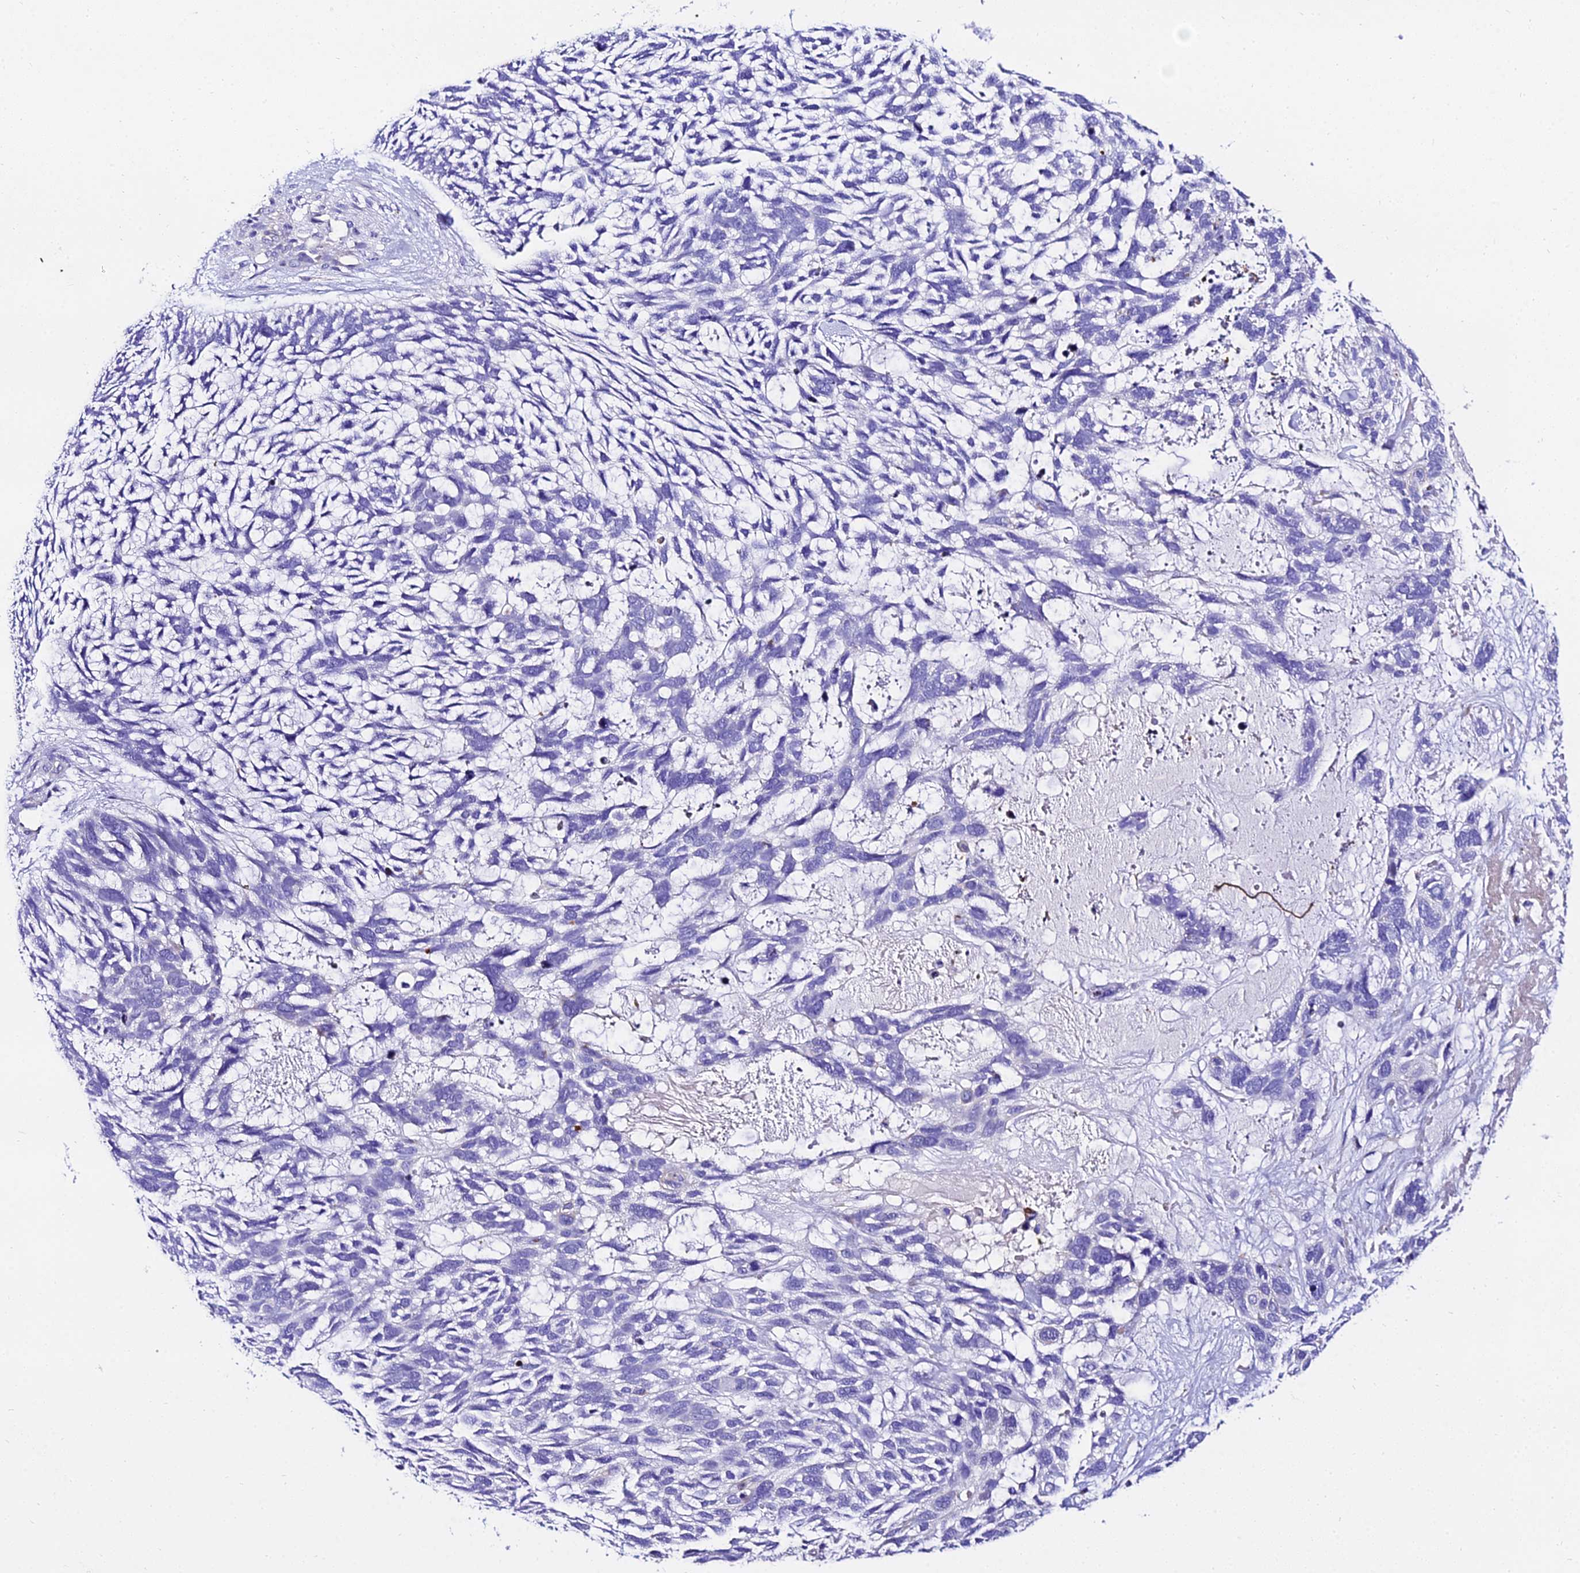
{"staining": {"intensity": "negative", "quantity": "none", "location": "none"}, "tissue": "skin cancer", "cell_type": "Tumor cells", "image_type": "cancer", "snomed": [{"axis": "morphology", "description": "Basal cell carcinoma"}, {"axis": "topography", "description": "Skin"}], "caption": "Tumor cells are negative for protein expression in human skin basal cell carcinoma. (Brightfield microscopy of DAB (3,3'-diaminobenzidine) IHC at high magnification).", "gene": "DEFB106A", "patient": {"sex": "male", "age": 88}}